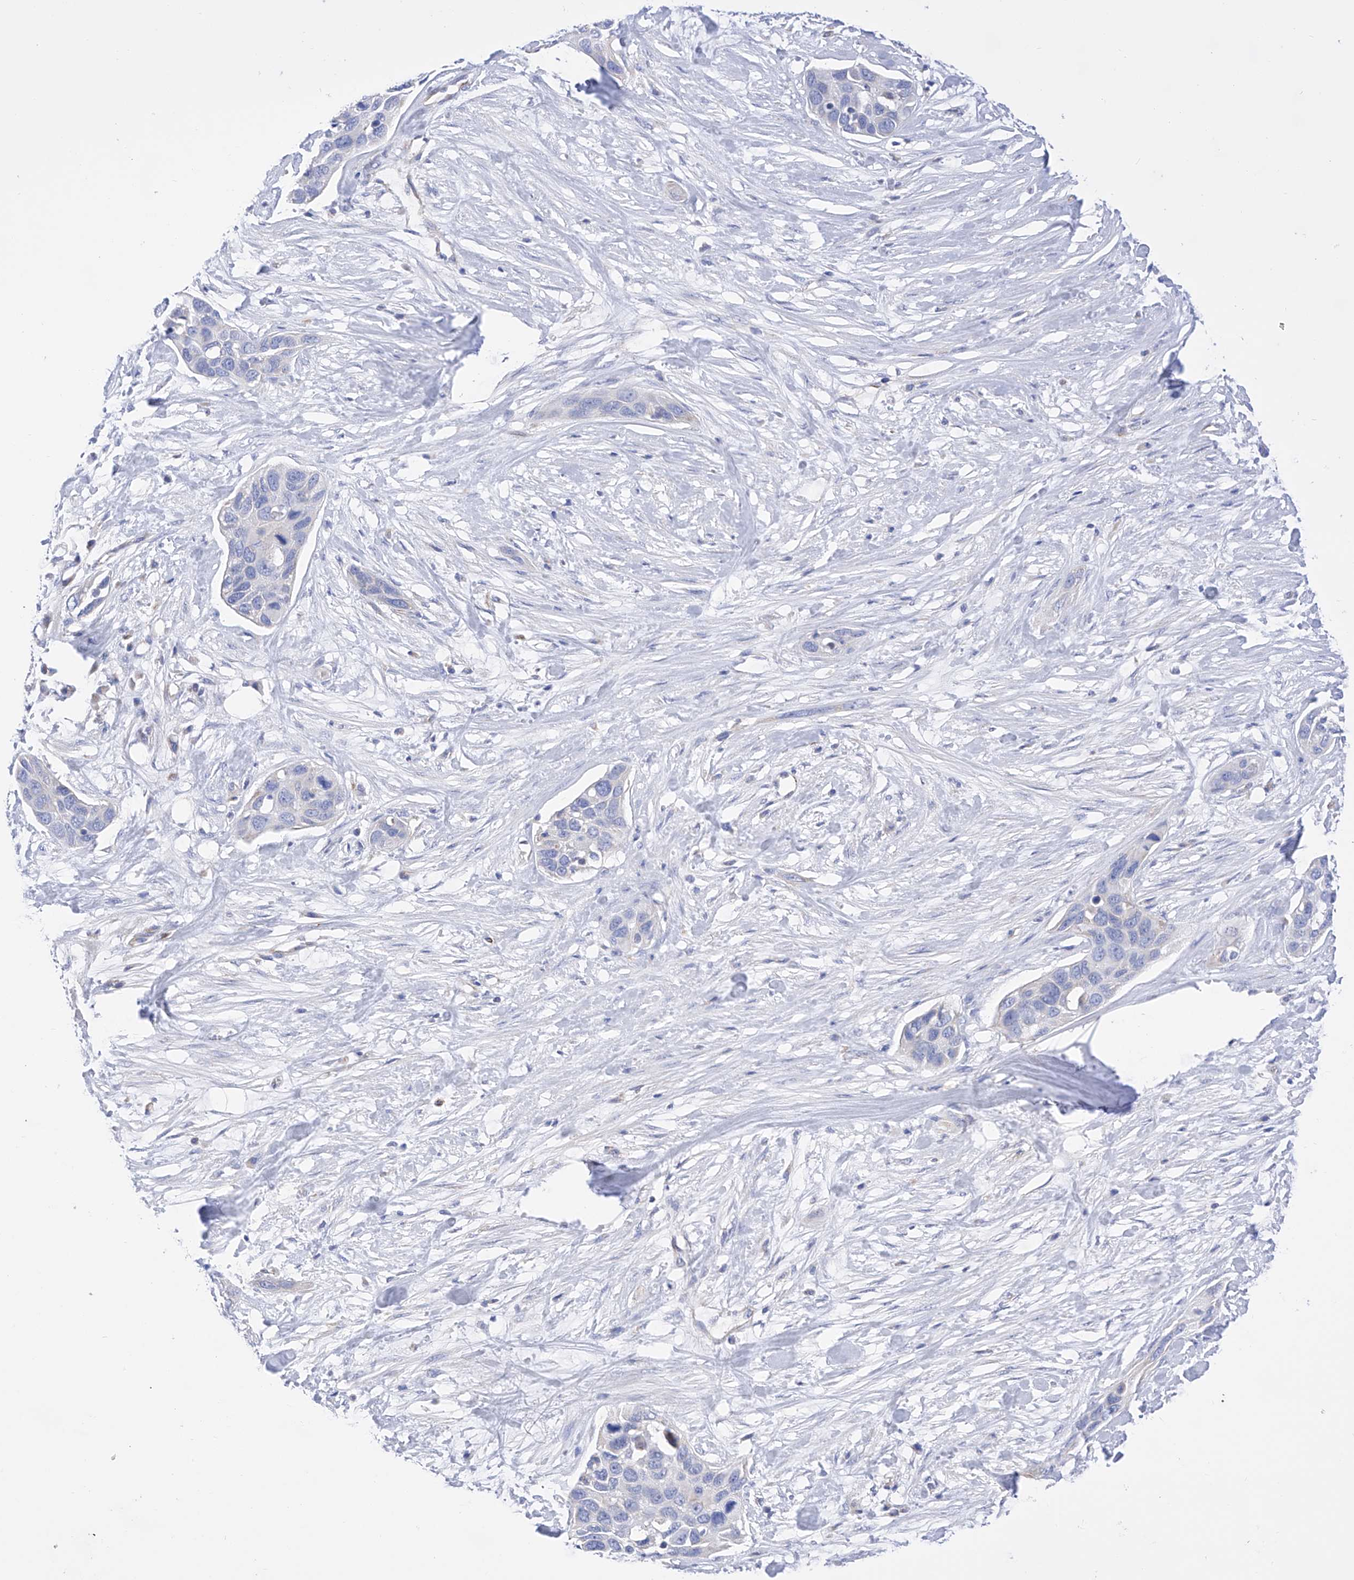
{"staining": {"intensity": "negative", "quantity": "none", "location": "none"}, "tissue": "pancreatic cancer", "cell_type": "Tumor cells", "image_type": "cancer", "snomed": [{"axis": "morphology", "description": "Adenocarcinoma, NOS"}, {"axis": "topography", "description": "Pancreas"}], "caption": "Histopathology image shows no significant protein expression in tumor cells of pancreatic cancer (adenocarcinoma).", "gene": "FLG", "patient": {"sex": "female", "age": 60}}